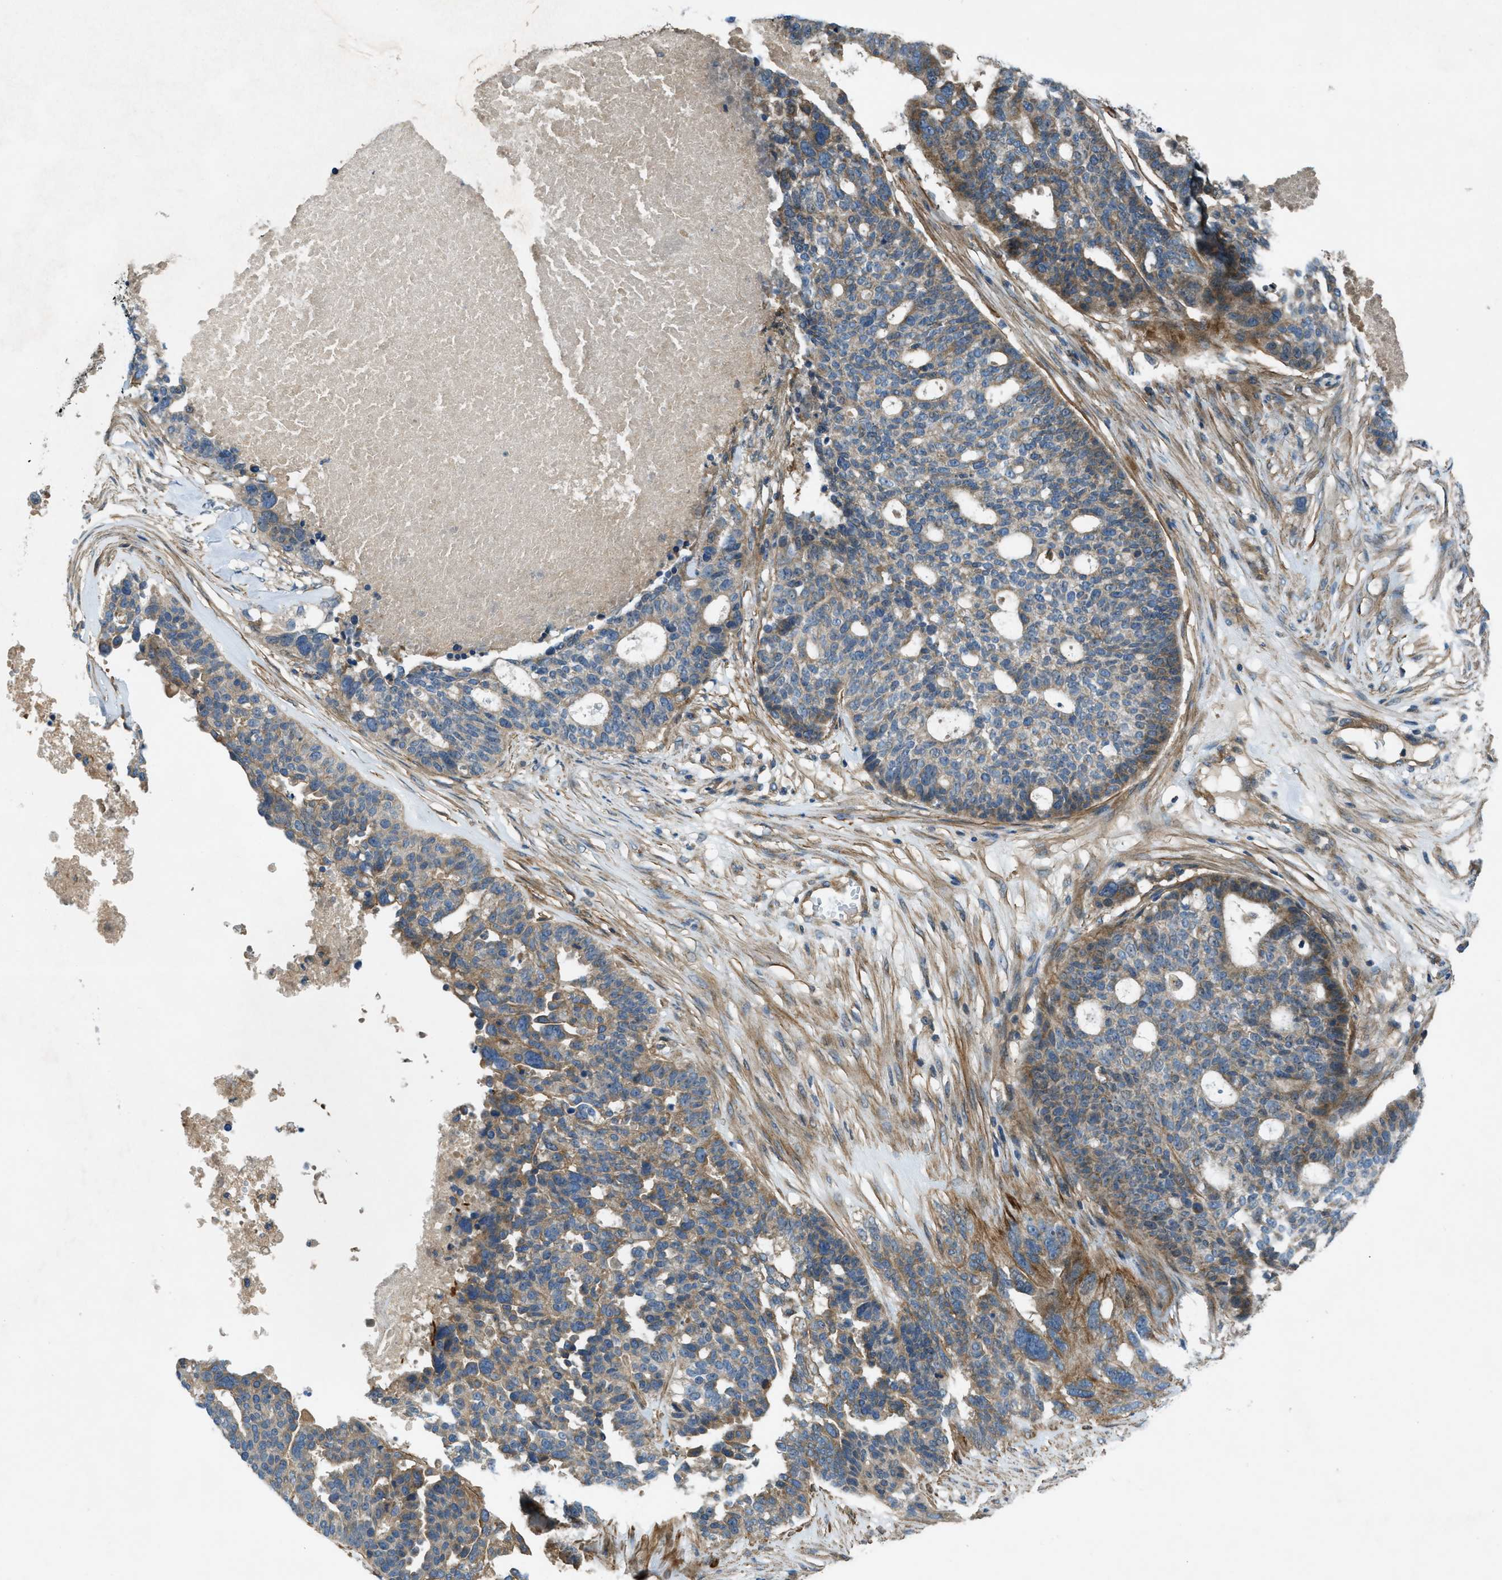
{"staining": {"intensity": "weak", "quantity": ">75%", "location": "cytoplasmic/membranous"}, "tissue": "ovarian cancer", "cell_type": "Tumor cells", "image_type": "cancer", "snomed": [{"axis": "morphology", "description": "Cystadenocarcinoma, serous, NOS"}, {"axis": "topography", "description": "Ovary"}], "caption": "Ovarian cancer stained with a protein marker shows weak staining in tumor cells.", "gene": "VEZT", "patient": {"sex": "female", "age": 59}}